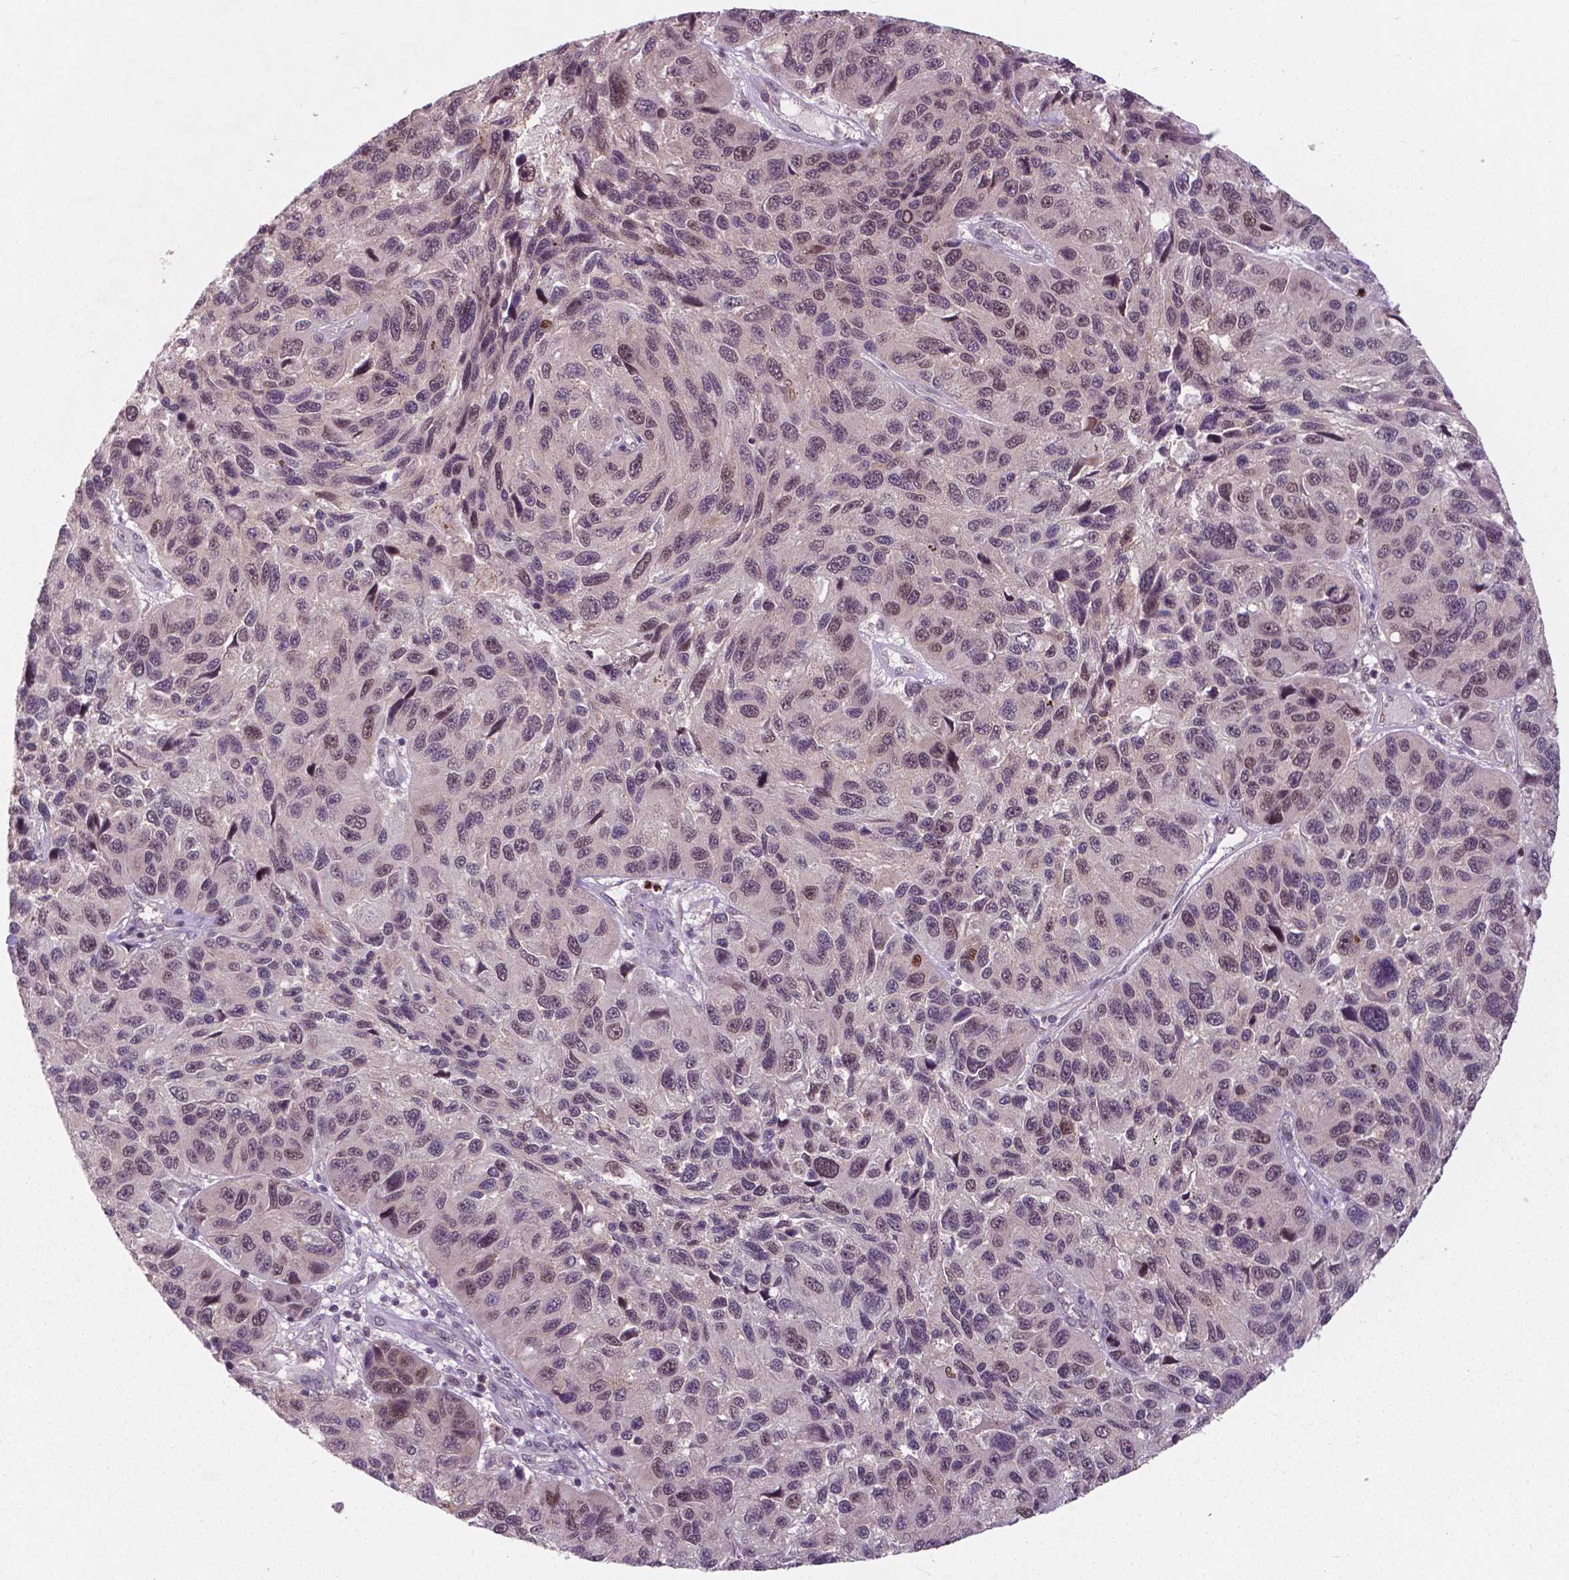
{"staining": {"intensity": "weak", "quantity": ">75%", "location": "nuclear"}, "tissue": "melanoma", "cell_type": "Tumor cells", "image_type": "cancer", "snomed": [{"axis": "morphology", "description": "Malignant melanoma, NOS"}, {"axis": "topography", "description": "Skin"}], "caption": "Immunohistochemical staining of malignant melanoma displays weak nuclear protein expression in approximately >75% of tumor cells. The staining is performed using DAB brown chromogen to label protein expression. The nuclei are counter-stained blue using hematoxylin.", "gene": "NFAT5", "patient": {"sex": "male", "age": 53}}